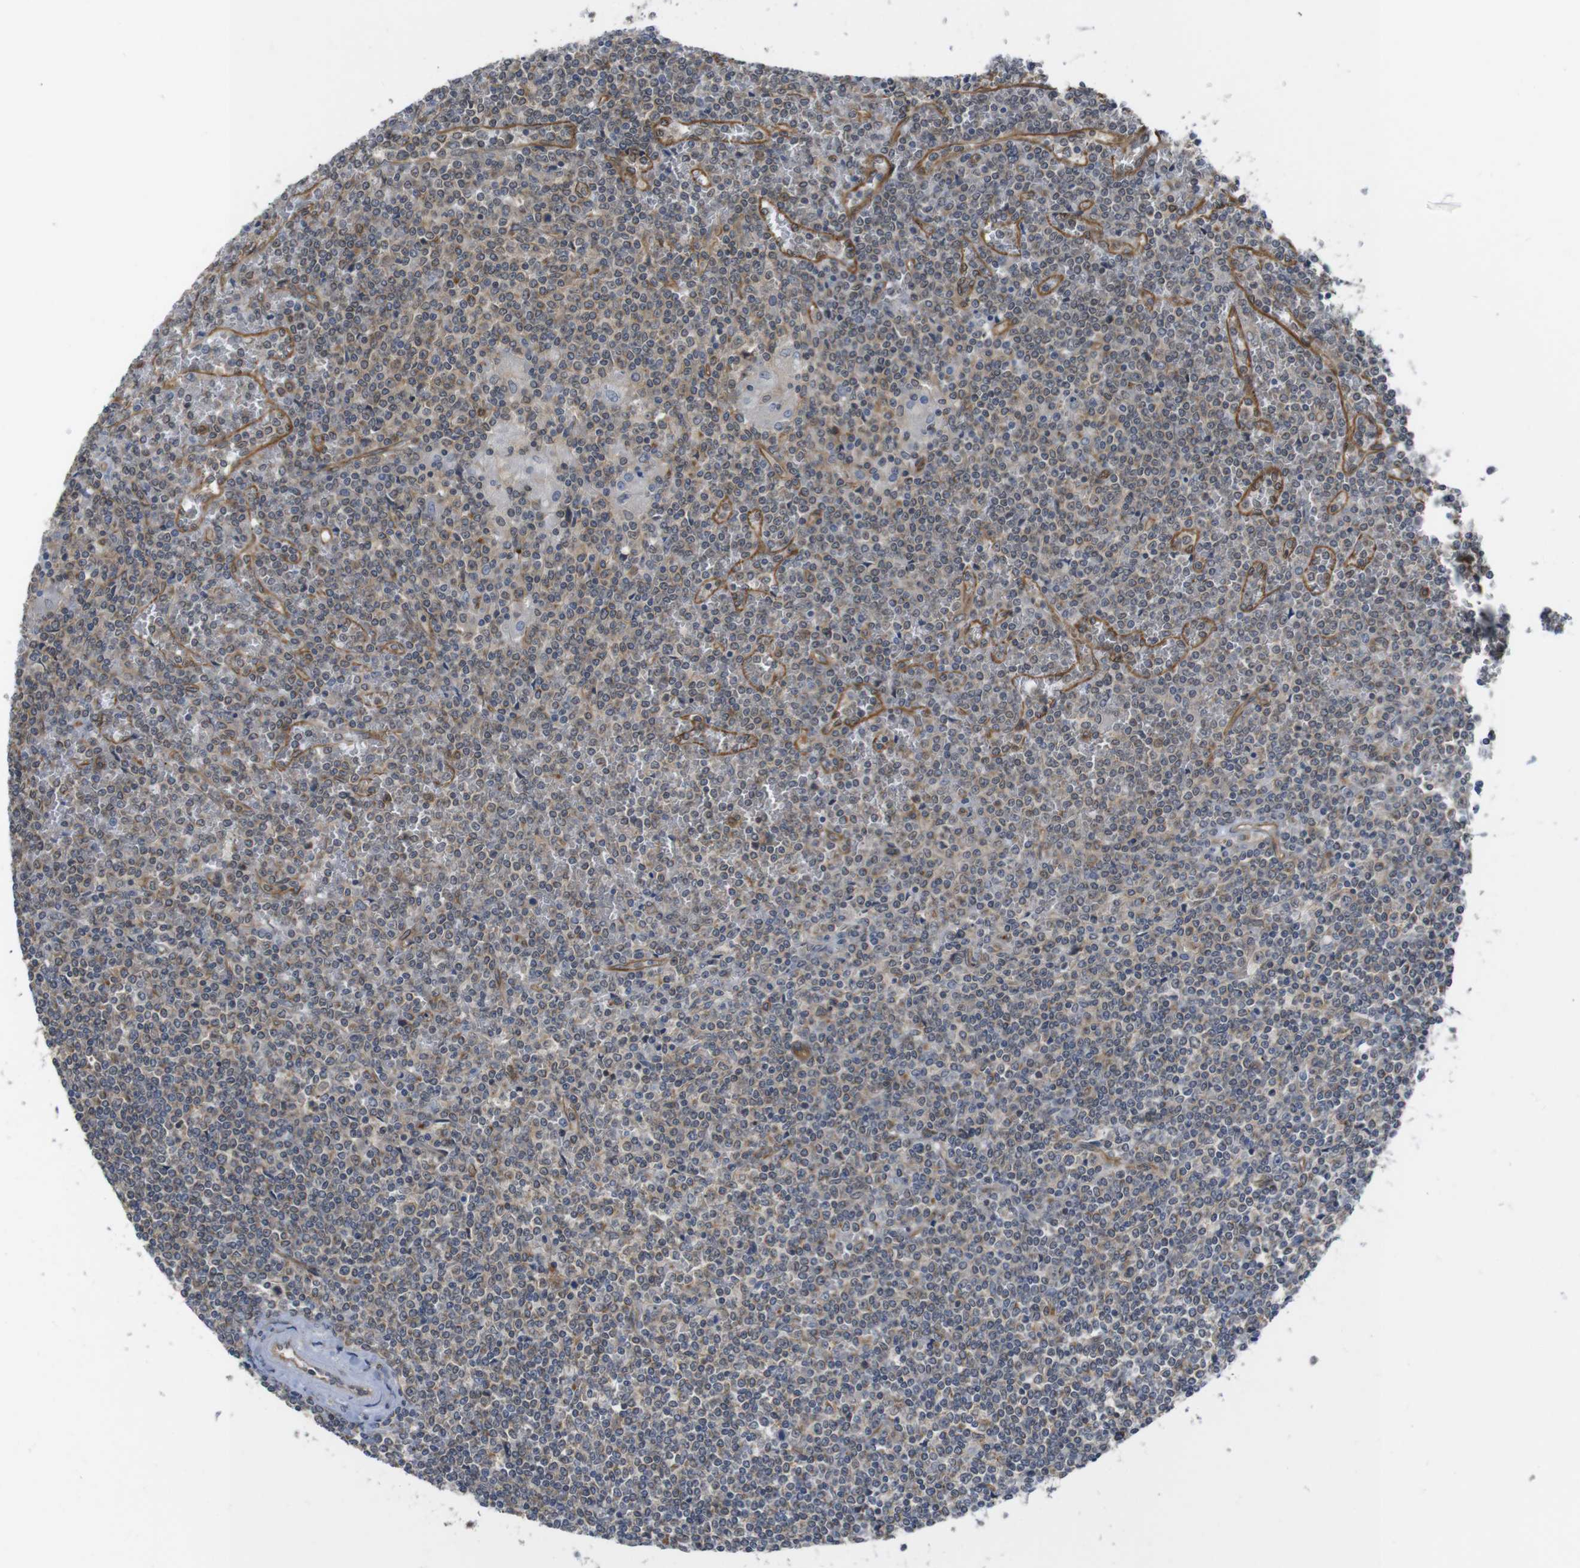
{"staining": {"intensity": "weak", "quantity": ">75%", "location": "cytoplasmic/membranous"}, "tissue": "lymphoma", "cell_type": "Tumor cells", "image_type": "cancer", "snomed": [{"axis": "morphology", "description": "Malignant lymphoma, non-Hodgkin's type, Low grade"}, {"axis": "topography", "description": "Spleen"}], "caption": "Weak cytoplasmic/membranous expression is present in about >75% of tumor cells in low-grade malignant lymphoma, non-Hodgkin's type.", "gene": "ZDHHC5", "patient": {"sex": "female", "age": 19}}